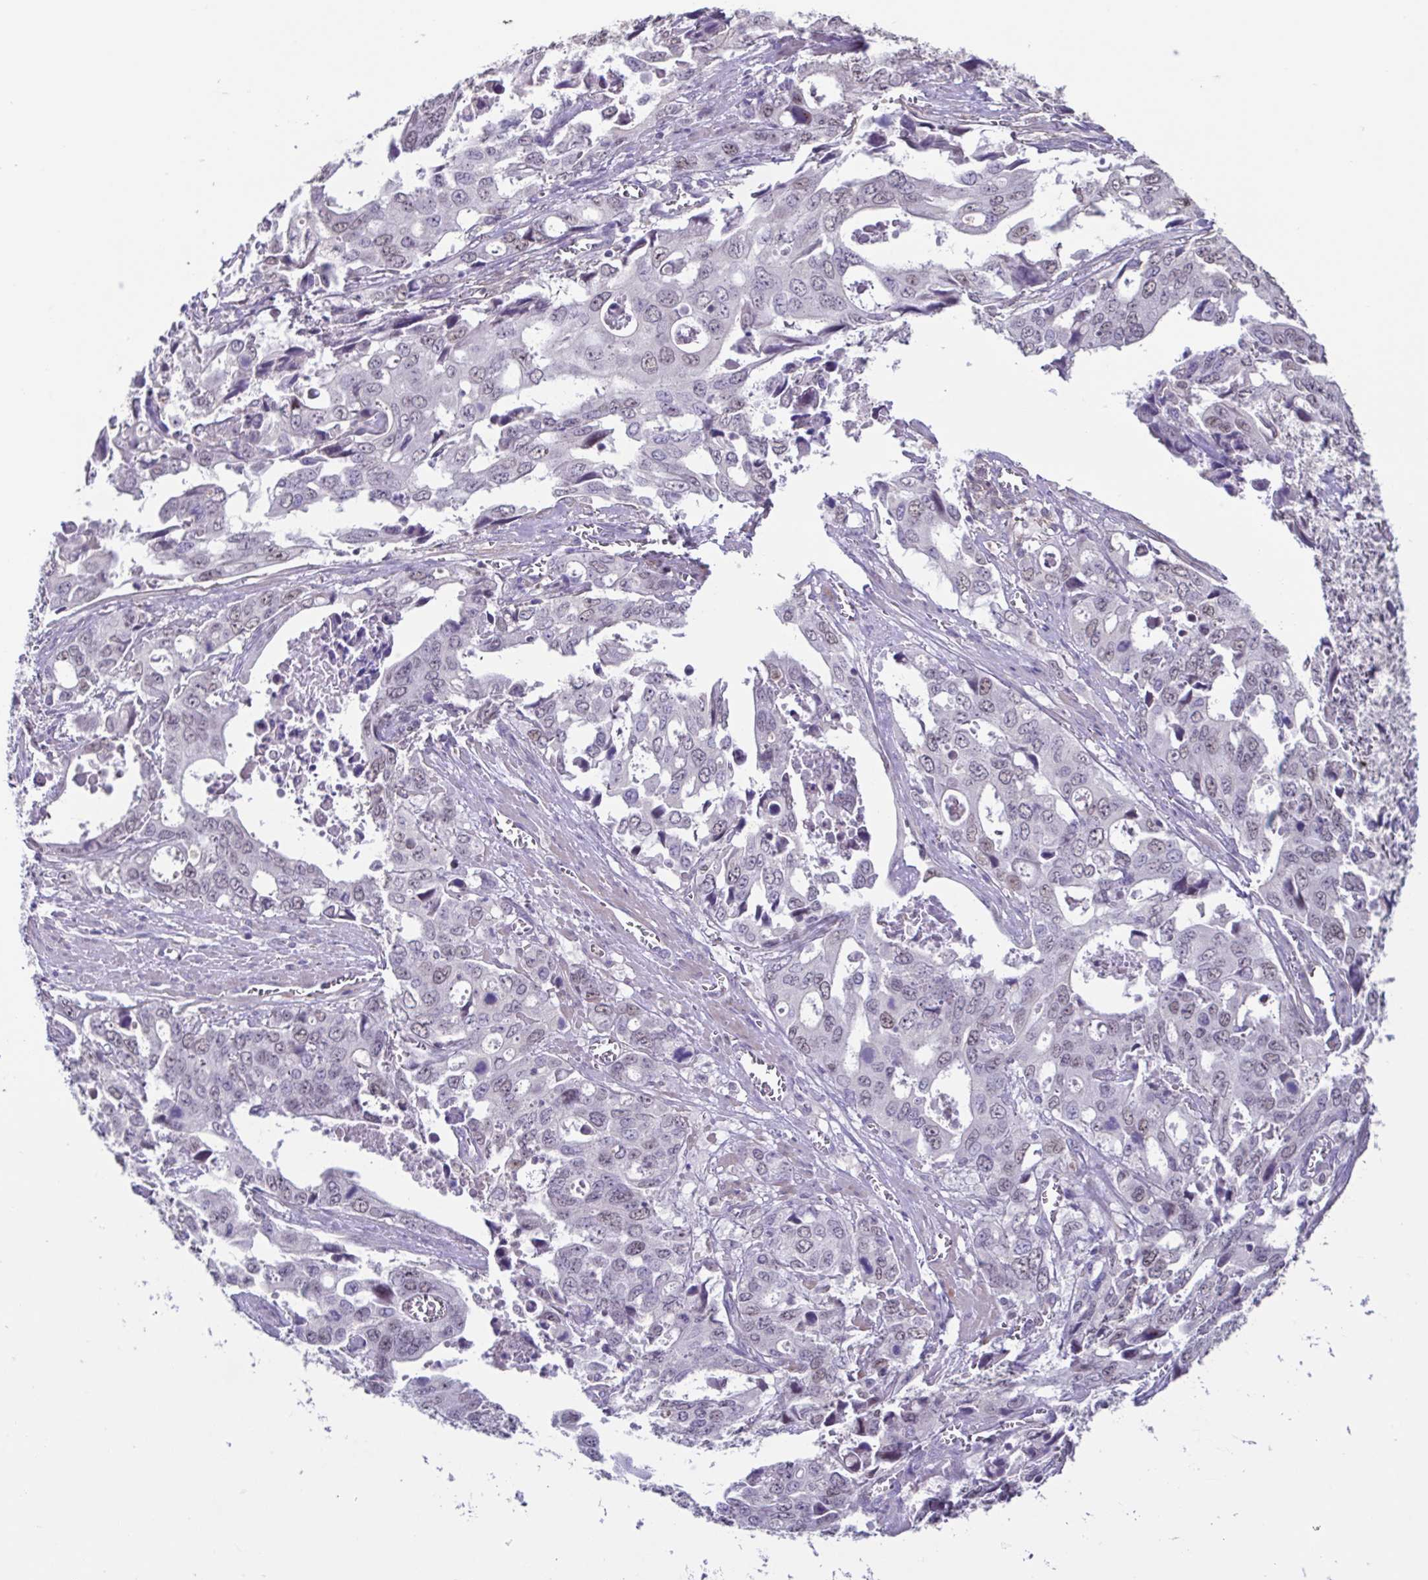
{"staining": {"intensity": "negative", "quantity": "none", "location": "none"}, "tissue": "stomach cancer", "cell_type": "Tumor cells", "image_type": "cancer", "snomed": [{"axis": "morphology", "description": "Adenocarcinoma, NOS"}, {"axis": "topography", "description": "Stomach, upper"}], "caption": "This is a micrograph of immunohistochemistry (IHC) staining of adenocarcinoma (stomach), which shows no expression in tumor cells.", "gene": "ACTRT3", "patient": {"sex": "male", "age": 74}}